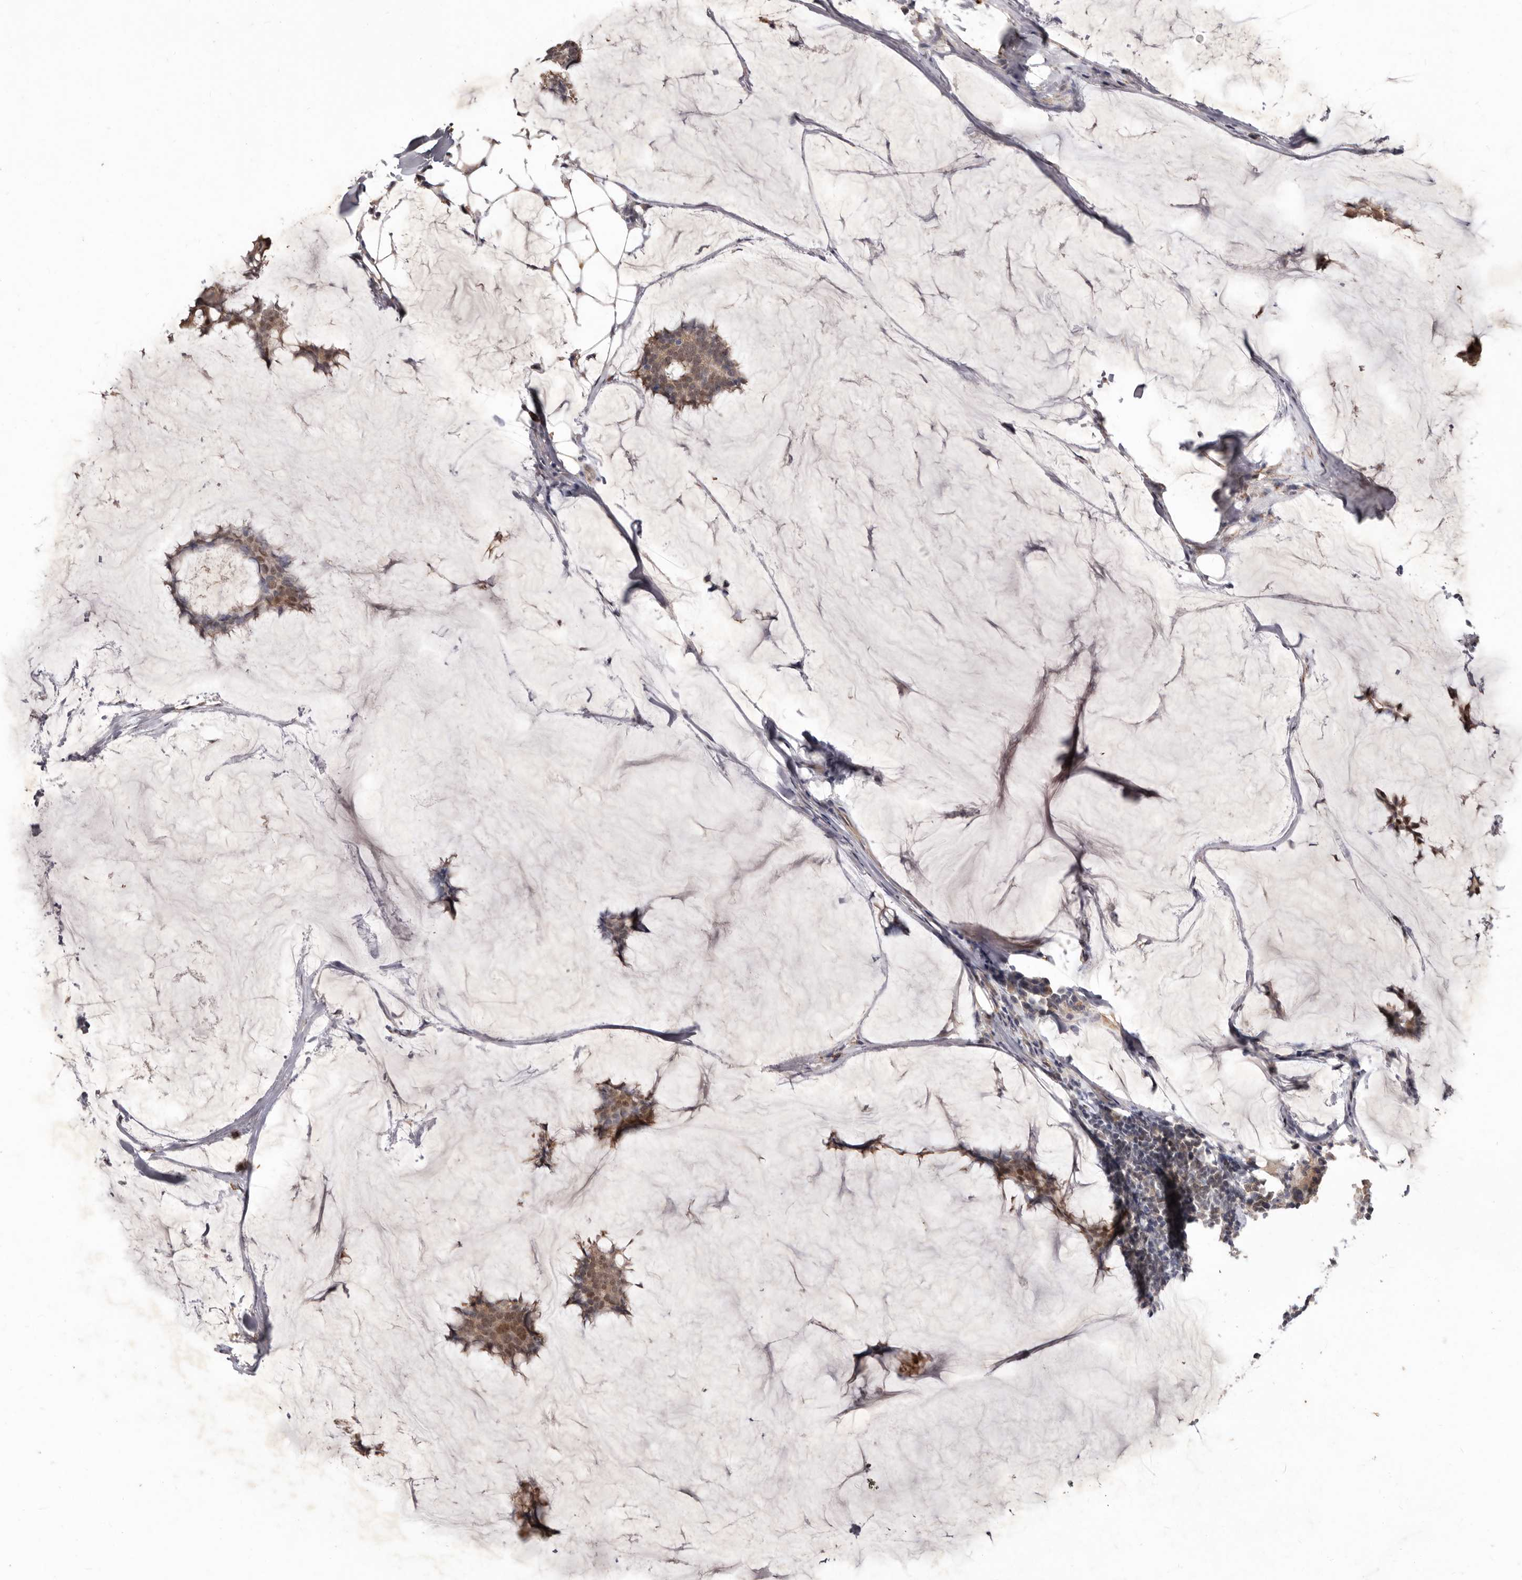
{"staining": {"intensity": "moderate", "quantity": ">75%", "location": "cytoplasmic/membranous,nuclear"}, "tissue": "breast cancer", "cell_type": "Tumor cells", "image_type": "cancer", "snomed": [{"axis": "morphology", "description": "Duct carcinoma"}, {"axis": "topography", "description": "Breast"}], "caption": "About >75% of tumor cells in invasive ductal carcinoma (breast) exhibit moderate cytoplasmic/membranous and nuclear protein staining as visualized by brown immunohistochemical staining.", "gene": "ACLY", "patient": {"sex": "female", "age": 93}}